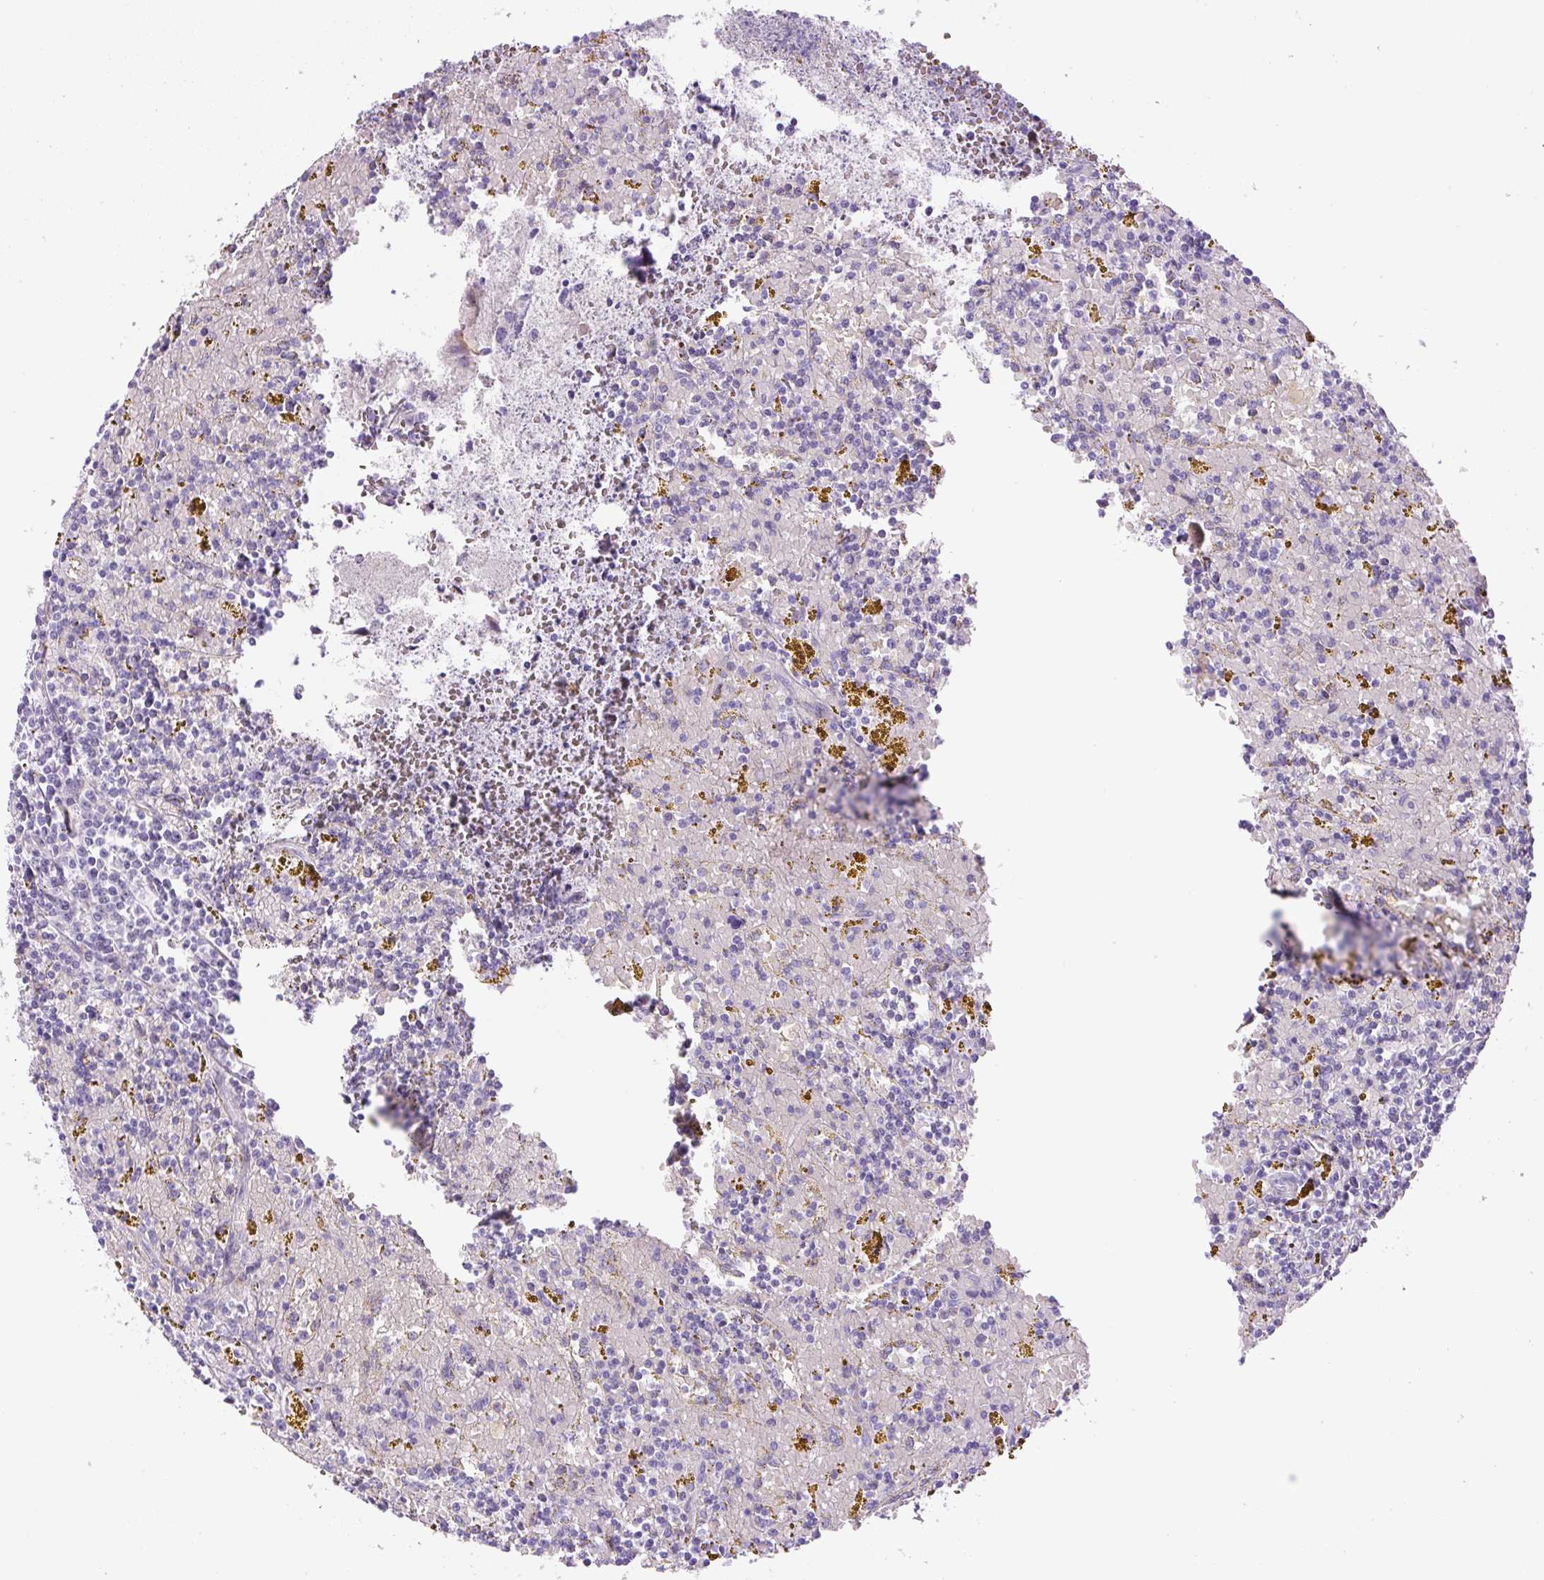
{"staining": {"intensity": "negative", "quantity": "none", "location": "none"}, "tissue": "lymphoma", "cell_type": "Tumor cells", "image_type": "cancer", "snomed": [{"axis": "morphology", "description": "Malignant lymphoma, non-Hodgkin's type, Low grade"}, {"axis": "topography", "description": "Spleen"}, {"axis": "topography", "description": "Lymph node"}], "caption": "A histopathology image of human malignant lymphoma, non-Hodgkin's type (low-grade) is negative for staining in tumor cells. (Stains: DAB (3,3'-diaminobenzidine) immunohistochemistry (IHC) with hematoxylin counter stain, Microscopy: brightfield microscopy at high magnification).", "gene": "RSPO4", "patient": {"sex": "female", "age": 66}}